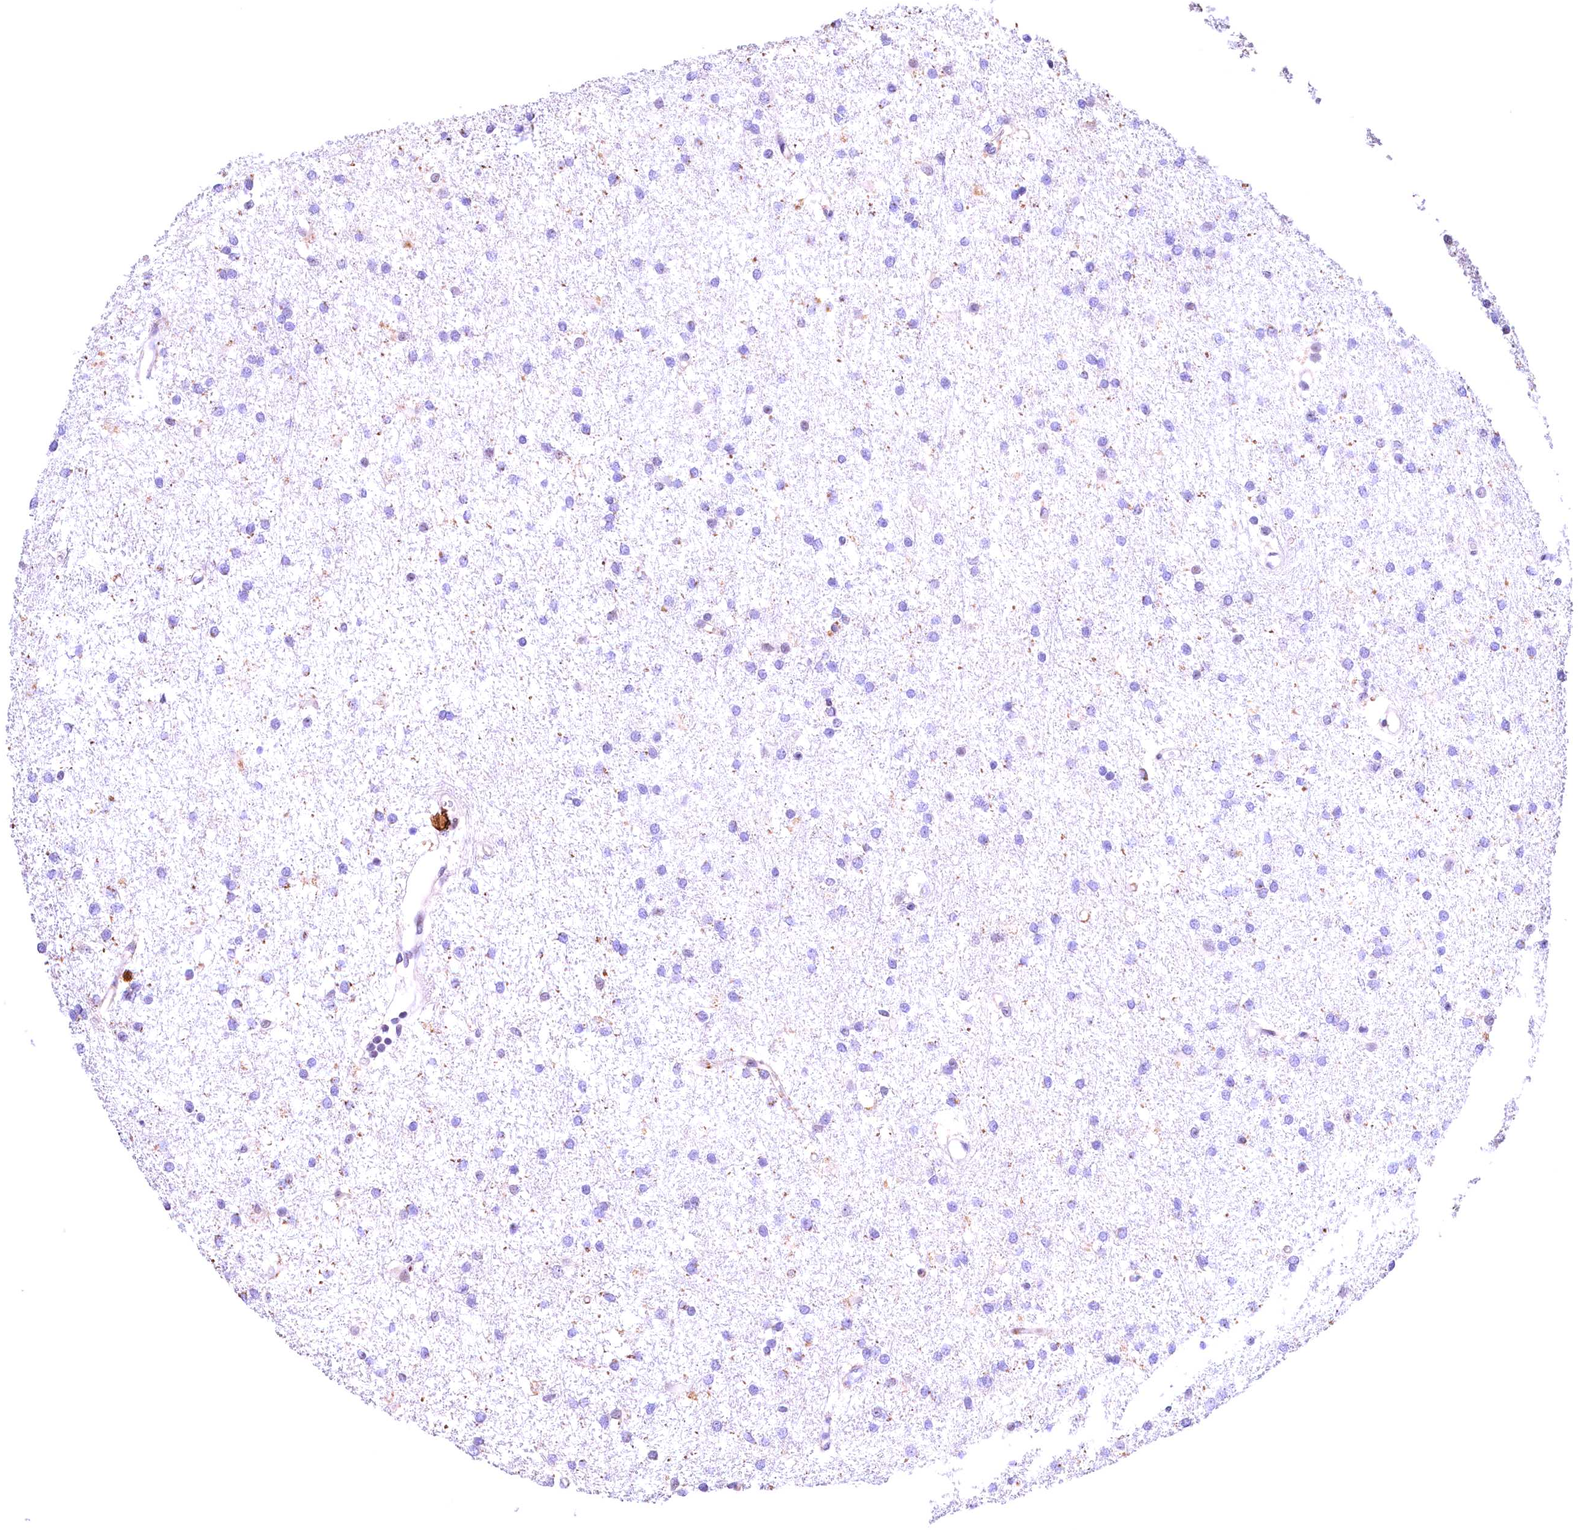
{"staining": {"intensity": "negative", "quantity": "none", "location": "none"}, "tissue": "glioma", "cell_type": "Tumor cells", "image_type": "cancer", "snomed": [{"axis": "morphology", "description": "Glioma, malignant, High grade"}, {"axis": "topography", "description": "Brain"}], "caption": "DAB immunohistochemical staining of high-grade glioma (malignant) displays no significant expression in tumor cells.", "gene": "FBXO45", "patient": {"sex": "male", "age": 77}}